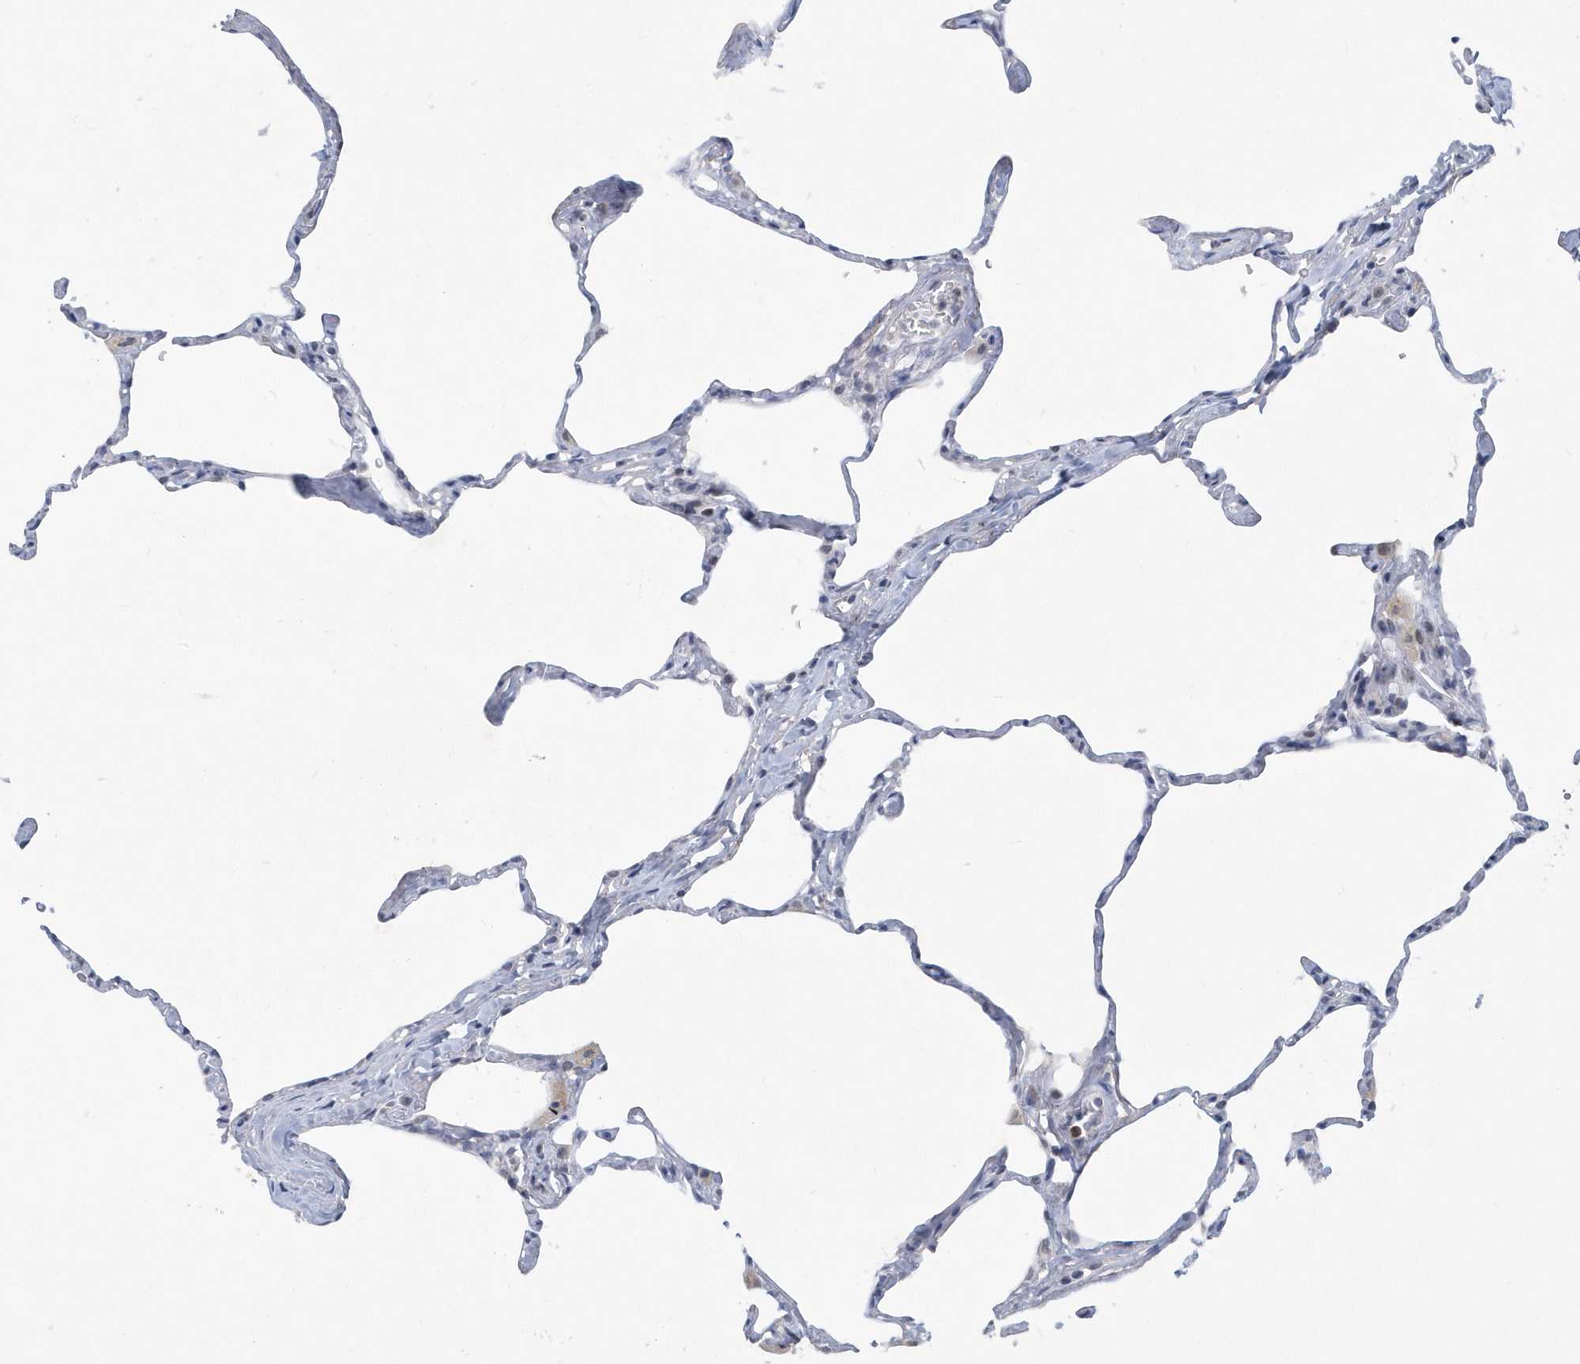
{"staining": {"intensity": "negative", "quantity": "none", "location": "none"}, "tissue": "lung", "cell_type": "Alveolar cells", "image_type": "normal", "snomed": [{"axis": "morphology", "description": "Normal tissue, NOS"}, {"axis": "topography", "description": "Lung"}], "caption": "Protein analysis of unremarkable lung demonstrates no significant expression in alveolar cells. (DAB (3,3'-diaminobenzidine) immunohistochemistry, high magnification).", "gene": "SRGAP3", "patient": {"sex": "male", "age": 65}}